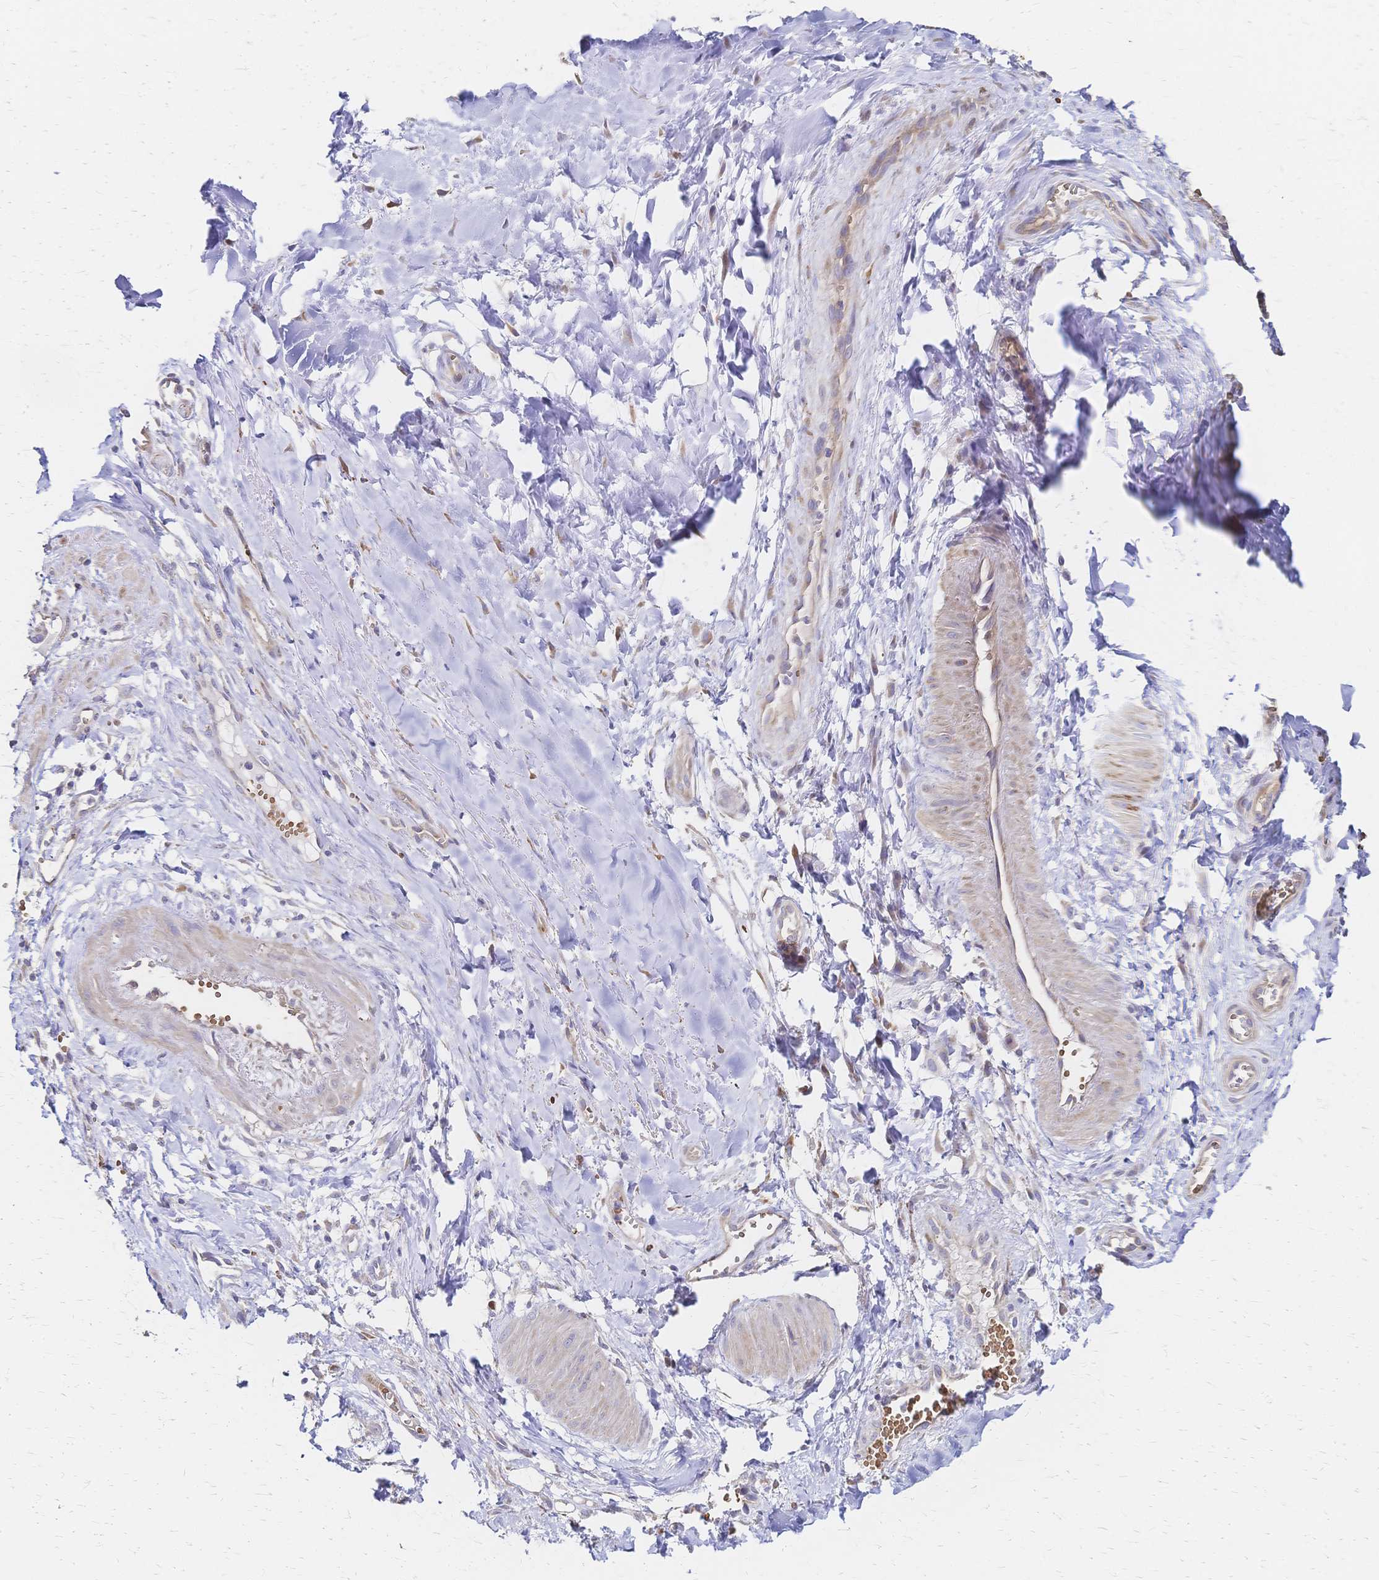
{"staining": {"intensity": "negative", "quantity": "none", "location": "none"}, "tissue": "adipose tissue", "cell_type": "Adipocytes", "image_type": "normal", "snomed": [{"axis": "morphology", "description": "Normal tissue, NOS"}, {"axis": "topography", "description": "Cartilage tissue"}, {"axis": "topography", "description": "Nasopharynx"}, {"axis": "topography", "description": "Thyroid gland"}], "caption": "The photomicrograph exhibits no staining of adipocytes in benign adipose tissue.", "gene": "SLC5A1", "patient": {"sex": "male", "age": 63}}